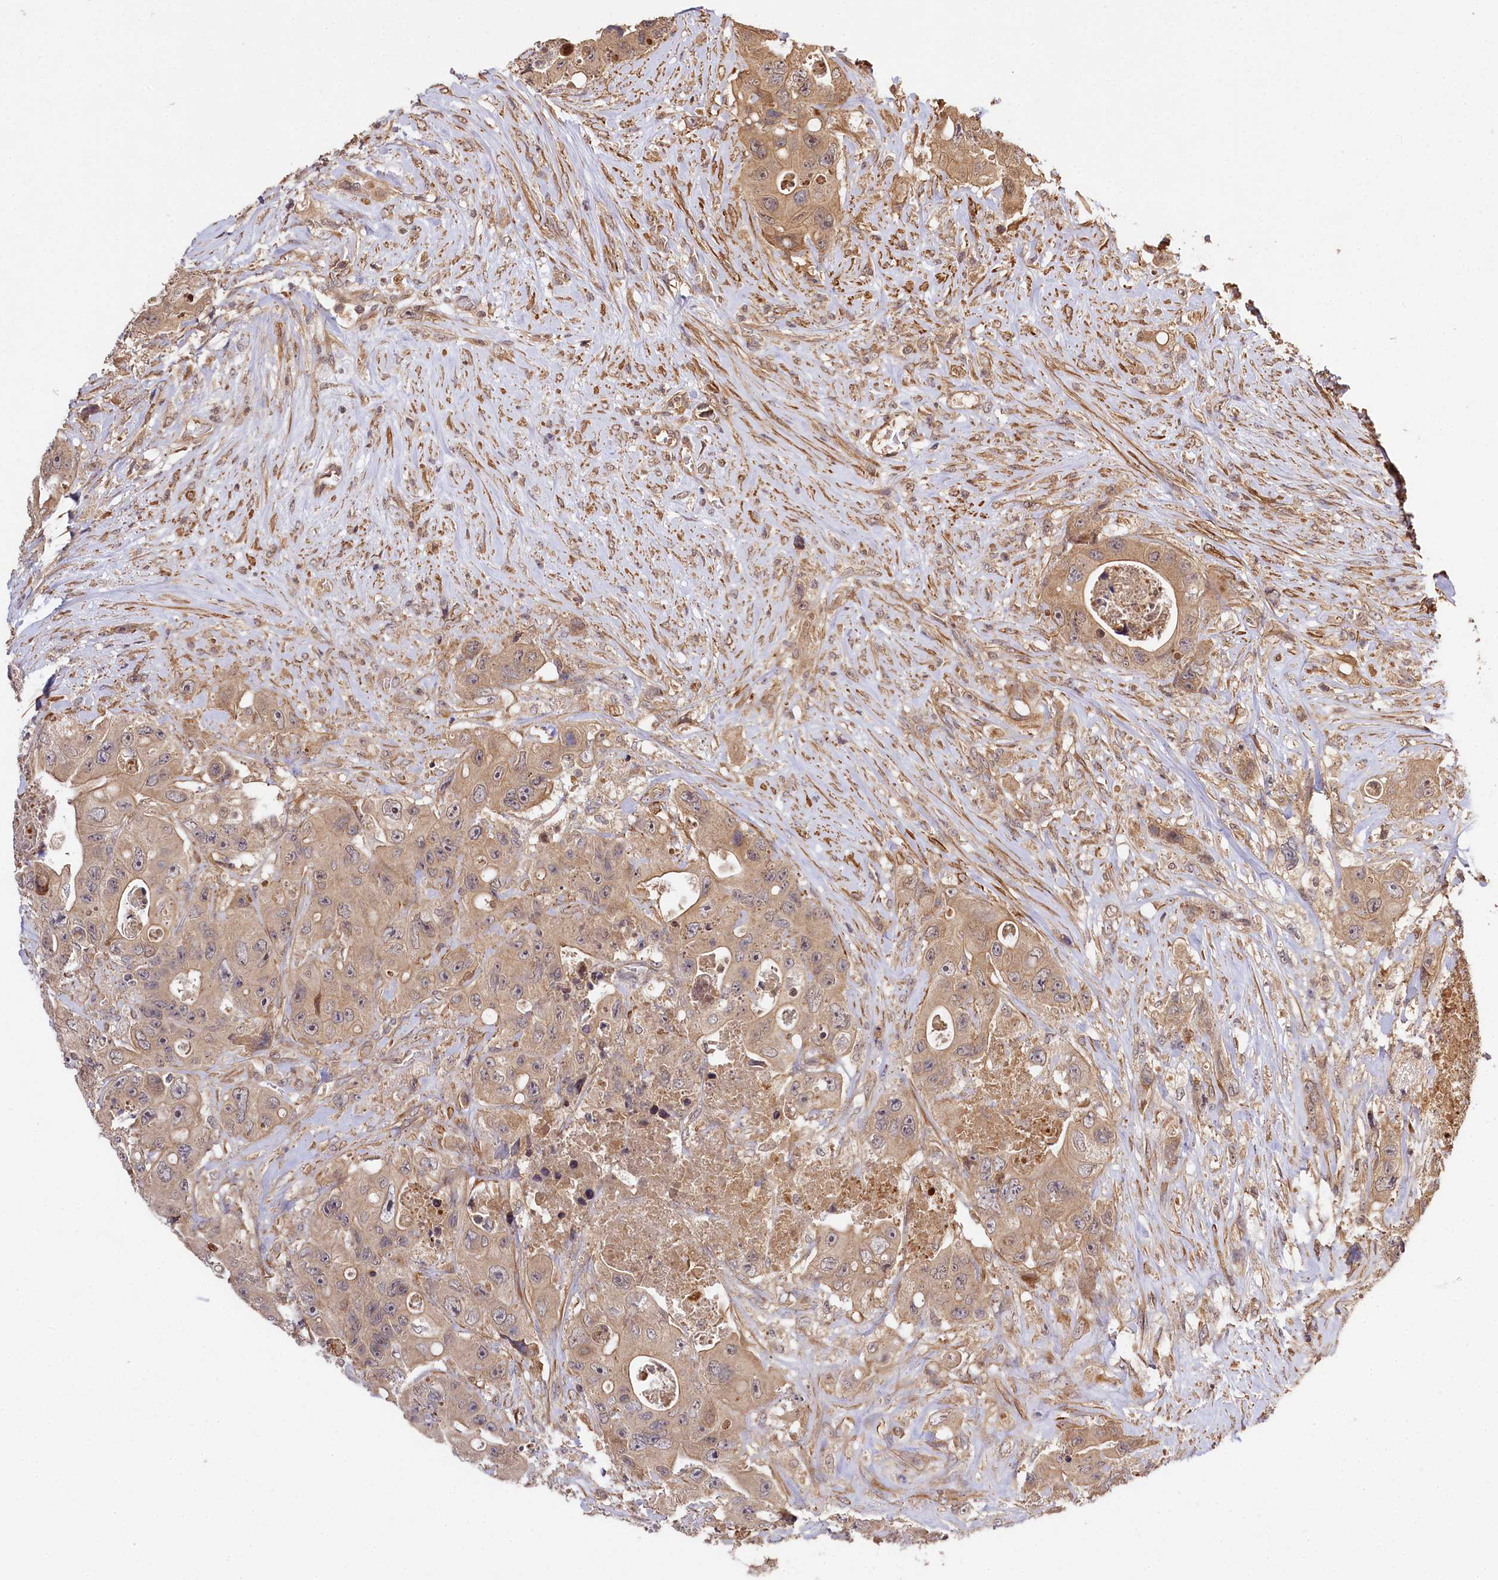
{"staining": {"intensity": "moderate", "quantity": "25%-75%", "location": "cytoplasmic/membranous"}, "tissue": "colorectal cancer", "cell_type": "Tumor cells", "image_type": "cancer", "snomed": [{"axis": "morphology", "description": "Adenocarcinoma, NOS"}, {"axis": "topography", "description": "Colon"}], "caption": "This is an image of immunohistochemistry staining of colorectal cancer (adenocarcinoma), which shows moderate expression in the cytoplasmic/membranous of tumor cells.", "gene": "MCF2L2", "patient": {"sex": "female", "age": 46}}